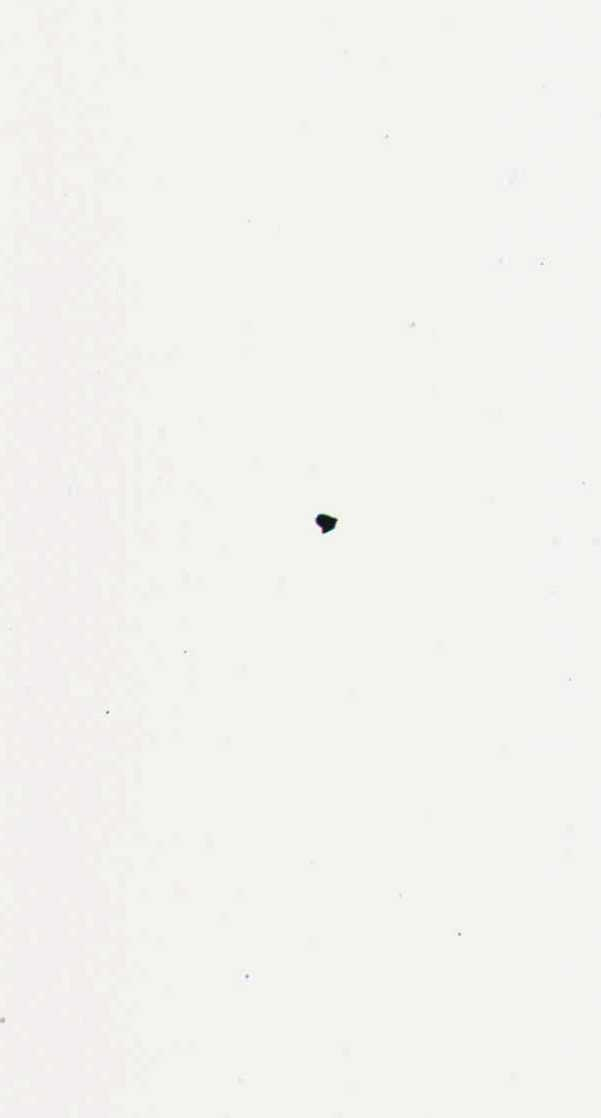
{"staining": {"intensity": "negative", "quantity": "none", "location": "none"}, "tissue": "adipose tissue", "cell_type": "Adipocytes", "image_type": "normal", "snomed": [{"axis": "morphology", "description": "Normal tissue, NOS"}, {"axis": "topography", "description": "Breast"}], "caption": "An immunohistochemistry (IHC) histopathology image of normal adipose tissue is shown. There is no staining in adipocytes of adipose tissue. (Stains: DAB (3,3'-diaminobenzidine) immunohistochemistry with hematoxylin counter stain, Microscopy: brightfield microscopy at high magnification).", "gene": "TRIM13", "patient": {"sex": "female", "age": 44}}